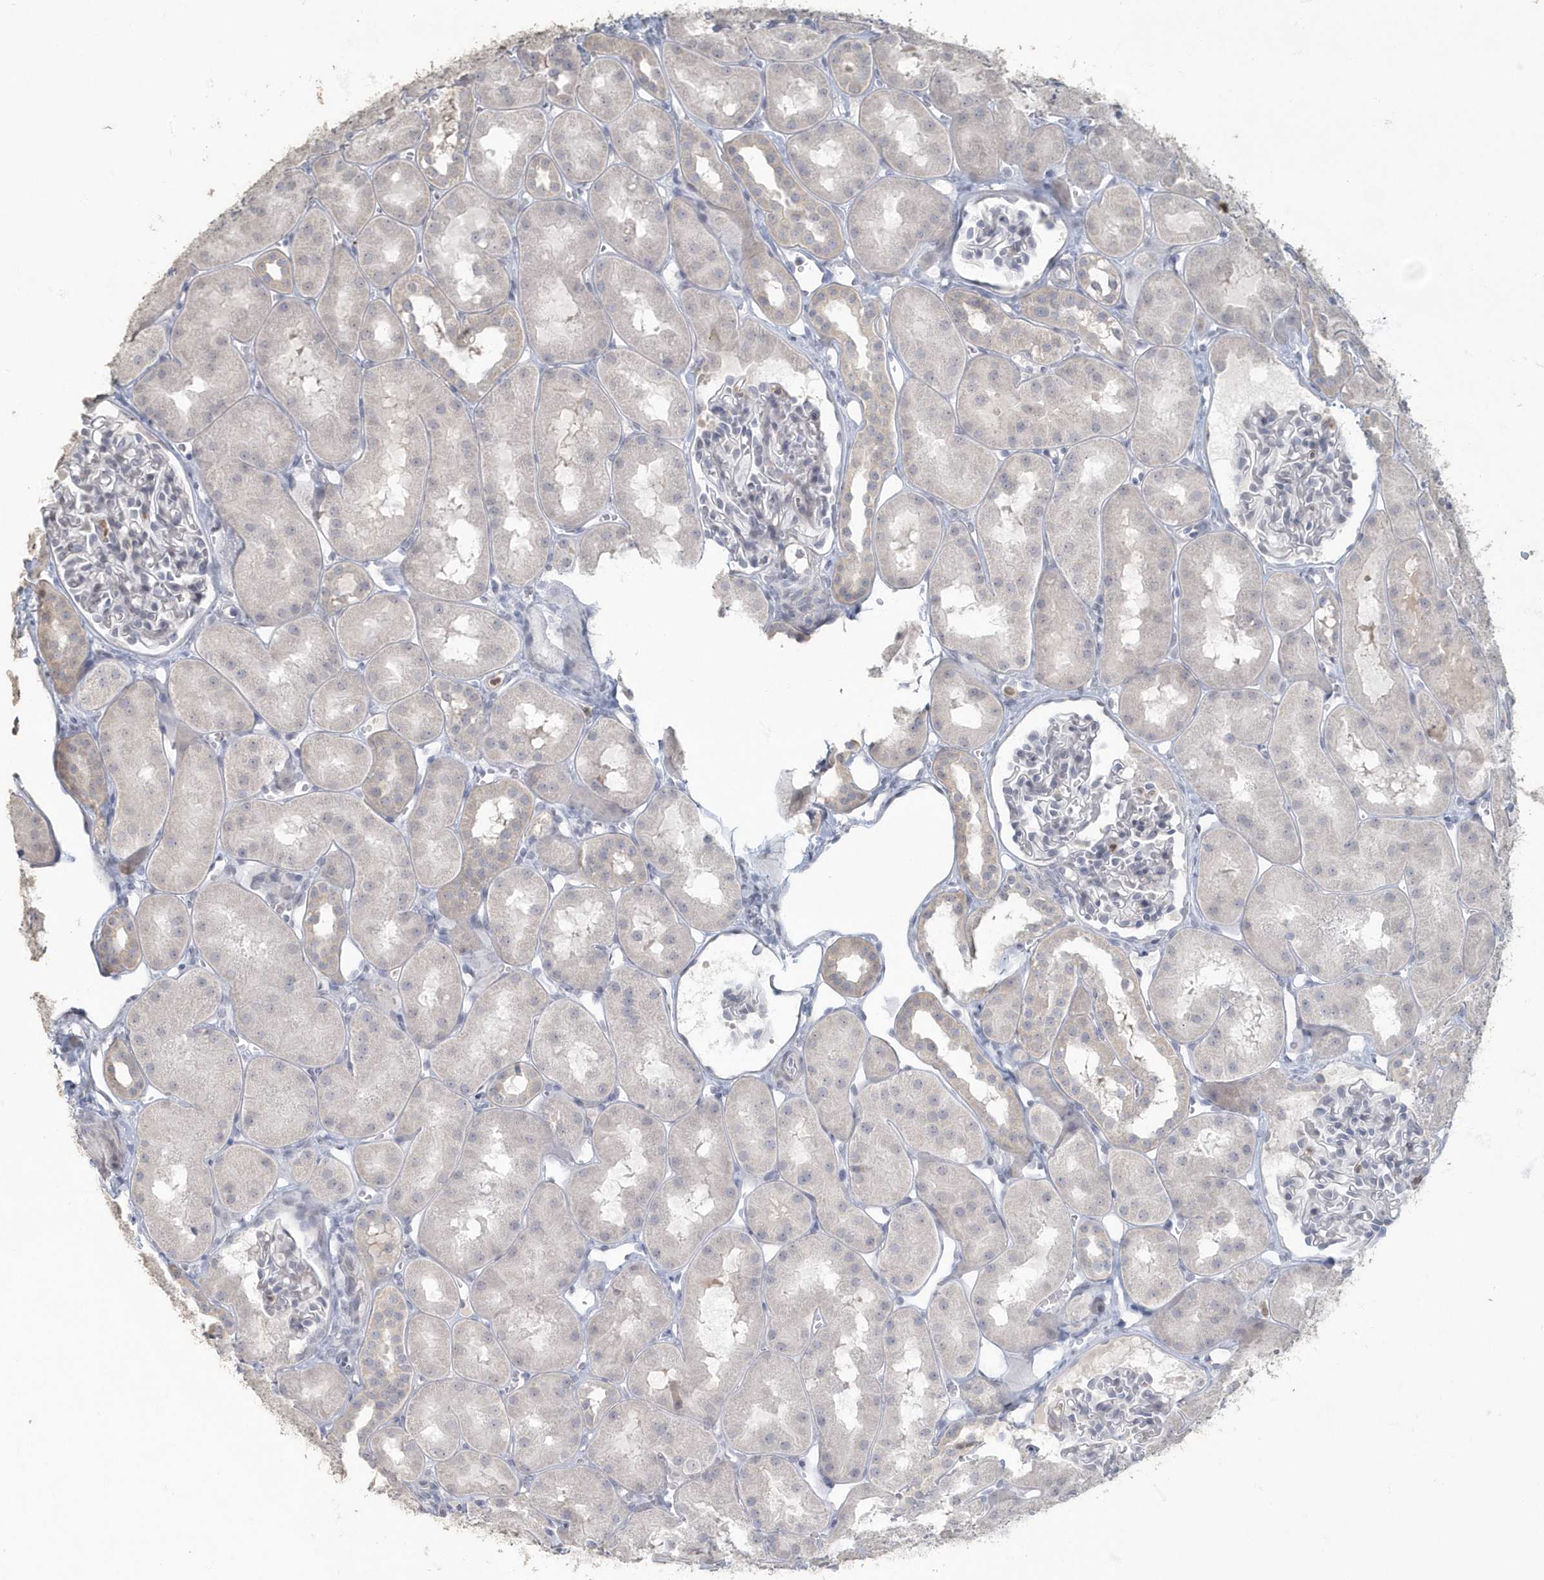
{"staining": {"intensity": "negative", "quantity": "none", "location": "none"}, "tissue": "kidney", "cell_type": "Cells in glomeruli", "image_type": "normal", "snomed": [{"axis": "morphology", "description": "Normal tissue, NOS"}, {"axis": "topography", "description": "Kidney"}, {"axis": "topography", "description": "Urinary bladder"}], "caption": "Normal kidney was stained to show a protein in brown. There is no significant staining in cells in glomeruli. Nuclei are stained in blue.", "gene": "MYOT", "patient": {"sex": "male", "age": 16}}